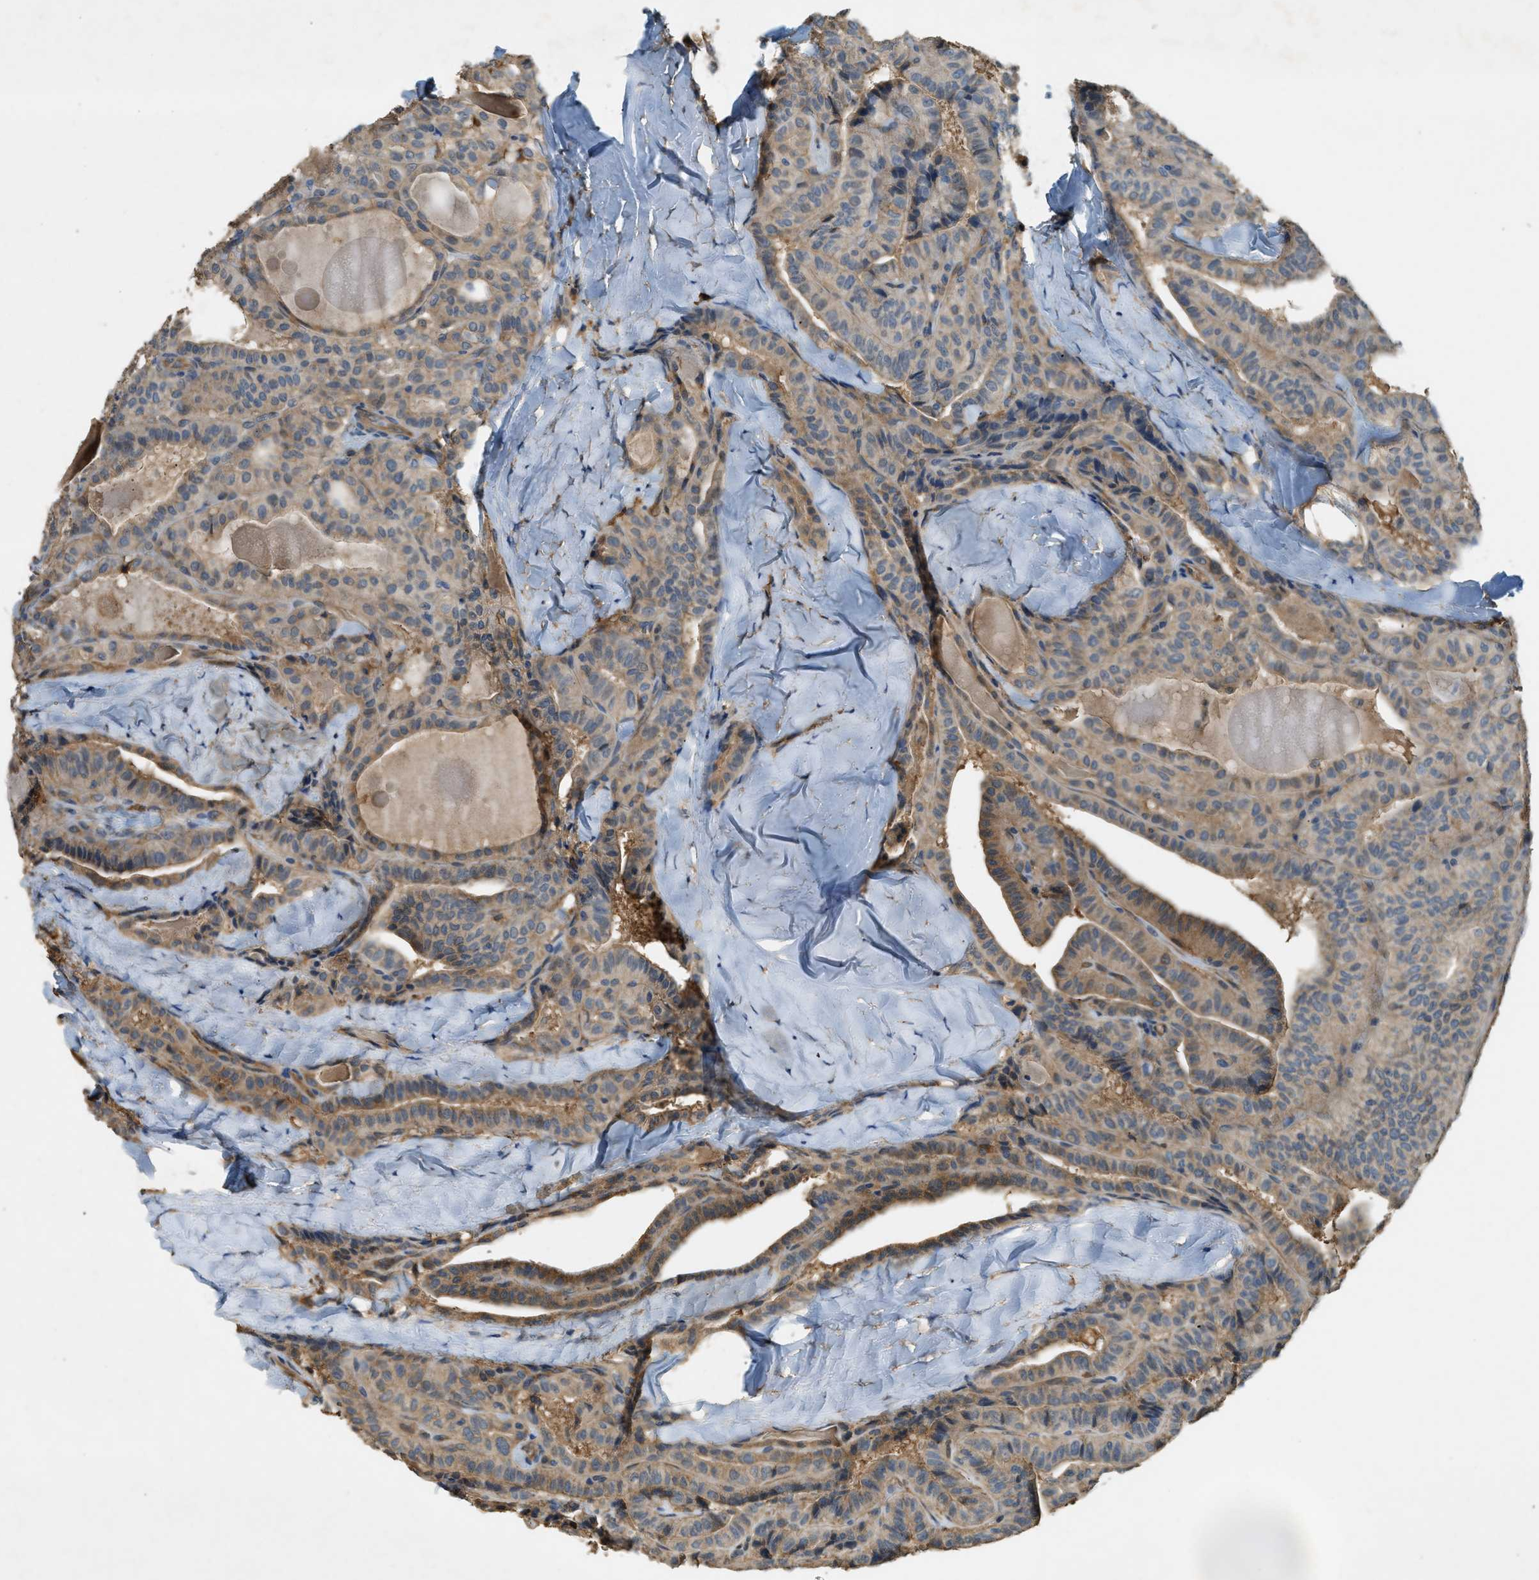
{"staining": {"intensity": "moderate", "quantity": ">75%", "location": "cytoplasmic/membranous"}, "tissue": "thyroid cancer", "cell_type": "Tumor cells", "image_type": "cancer", "snomed": [{"axis": "morphology", "description": "Papillary adenocarcinoma, NOS"}, {"axis": "topography", "description": "Thyroid gland"}], "caption": "Immunohistochemical staining of thyroid cancer (papillary adenocarcinoma) displays moderate cytoplasmic/membranous protein expression in about >75% of tumor cells.", "gene": "CFLAR", "patient": {"sex": "male", "age": 77}}